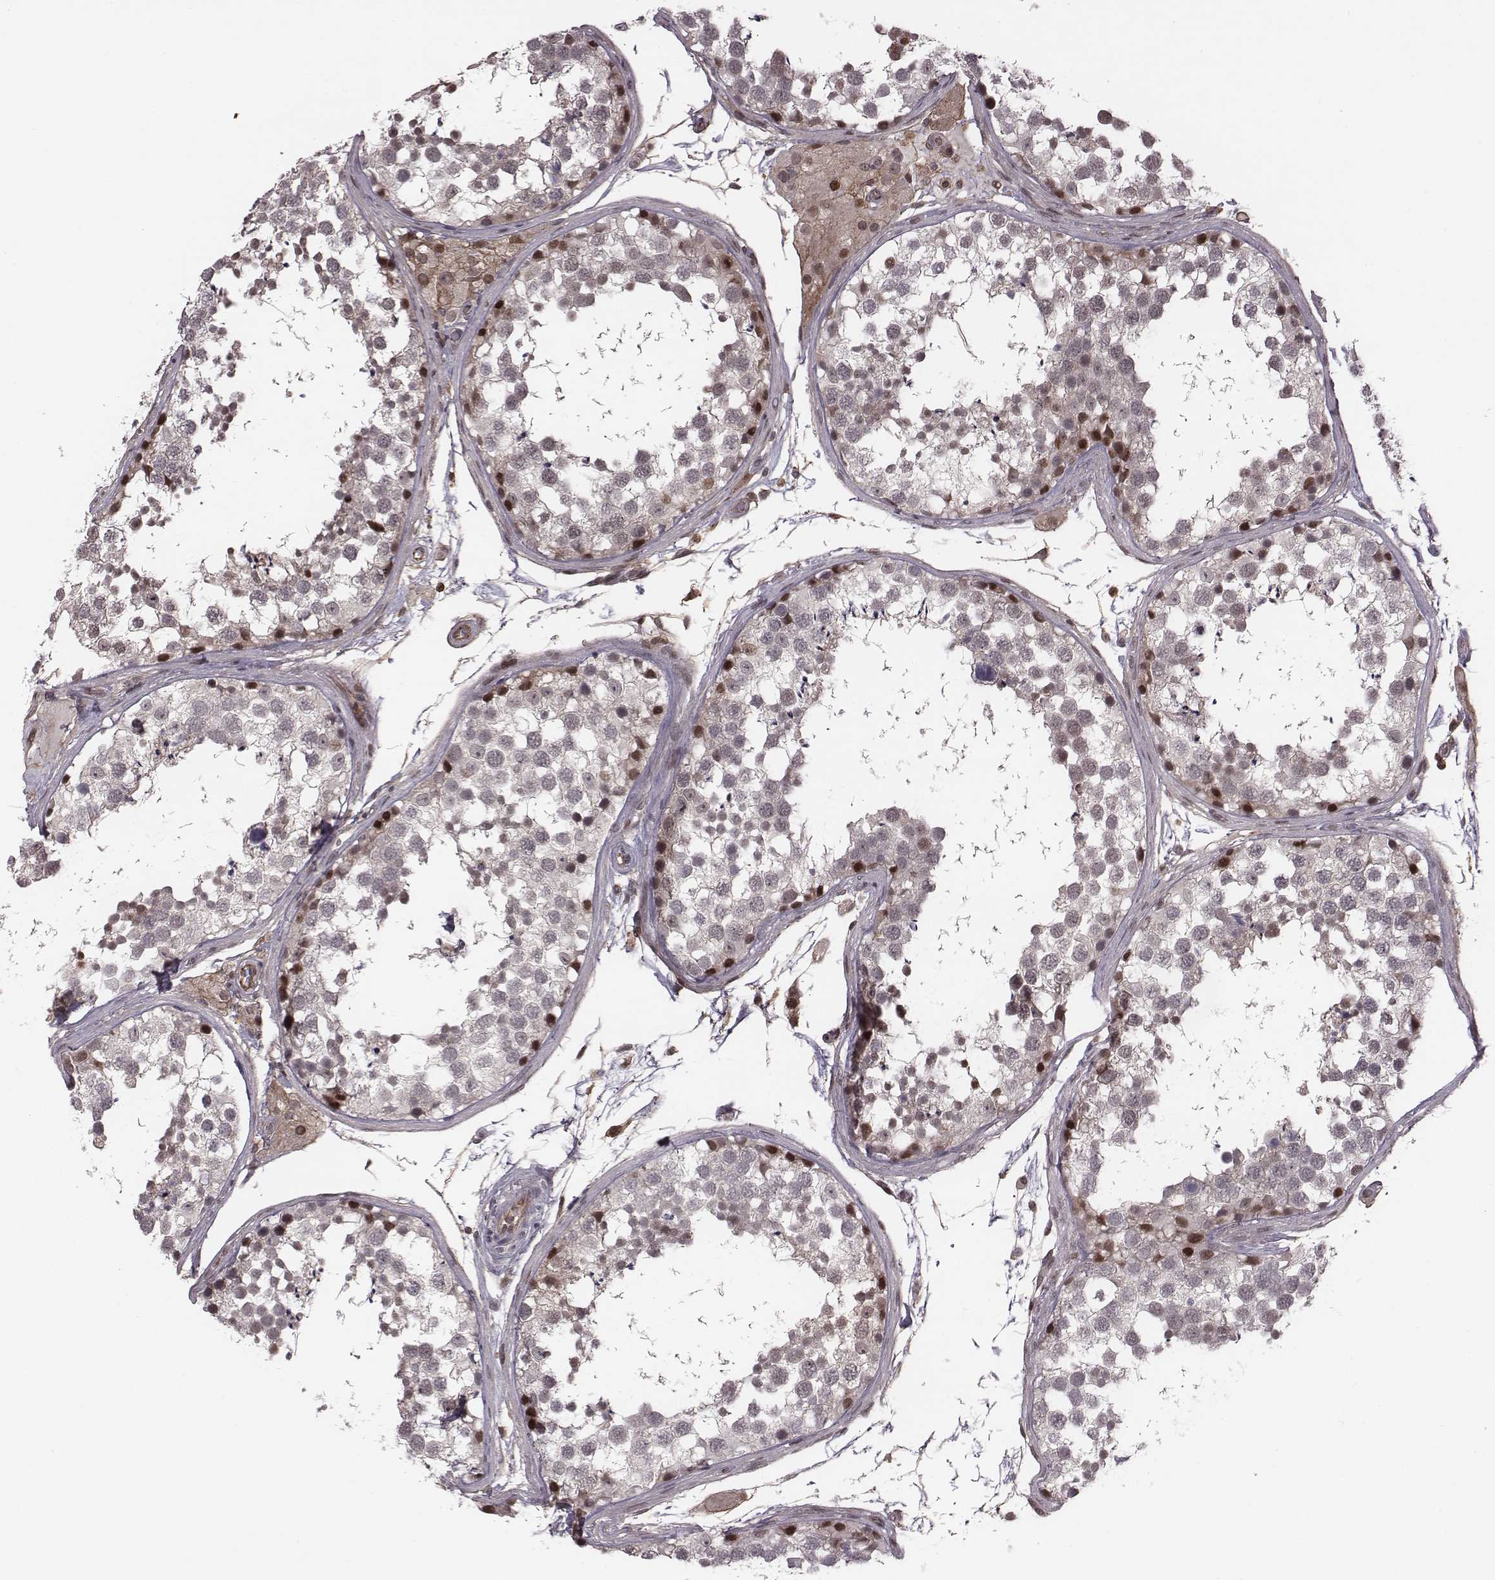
{"staining": {"intensity": "strong", "quantity": "<25%", "location": "nuclear"}, "tissue": "testis", "cell_type": "Cells in seminiferous ducts", "image_type": "normal", "snomed": [{"axis": "morphology", "description": "Normal tissue, NOS"}, {"axis": "morphology", "description": "Seminoma, NOS"}, {"axis": "topography", "description": "Testis"}], "caption": "About <25% of cells in seminiferous ducts in unremarkable human testis demonstrate strong nuclear protein staining as visualized by brown immunohistochemical staining.", "gene": "RPL3", "patient": {"sex": "male", "age": 65}}